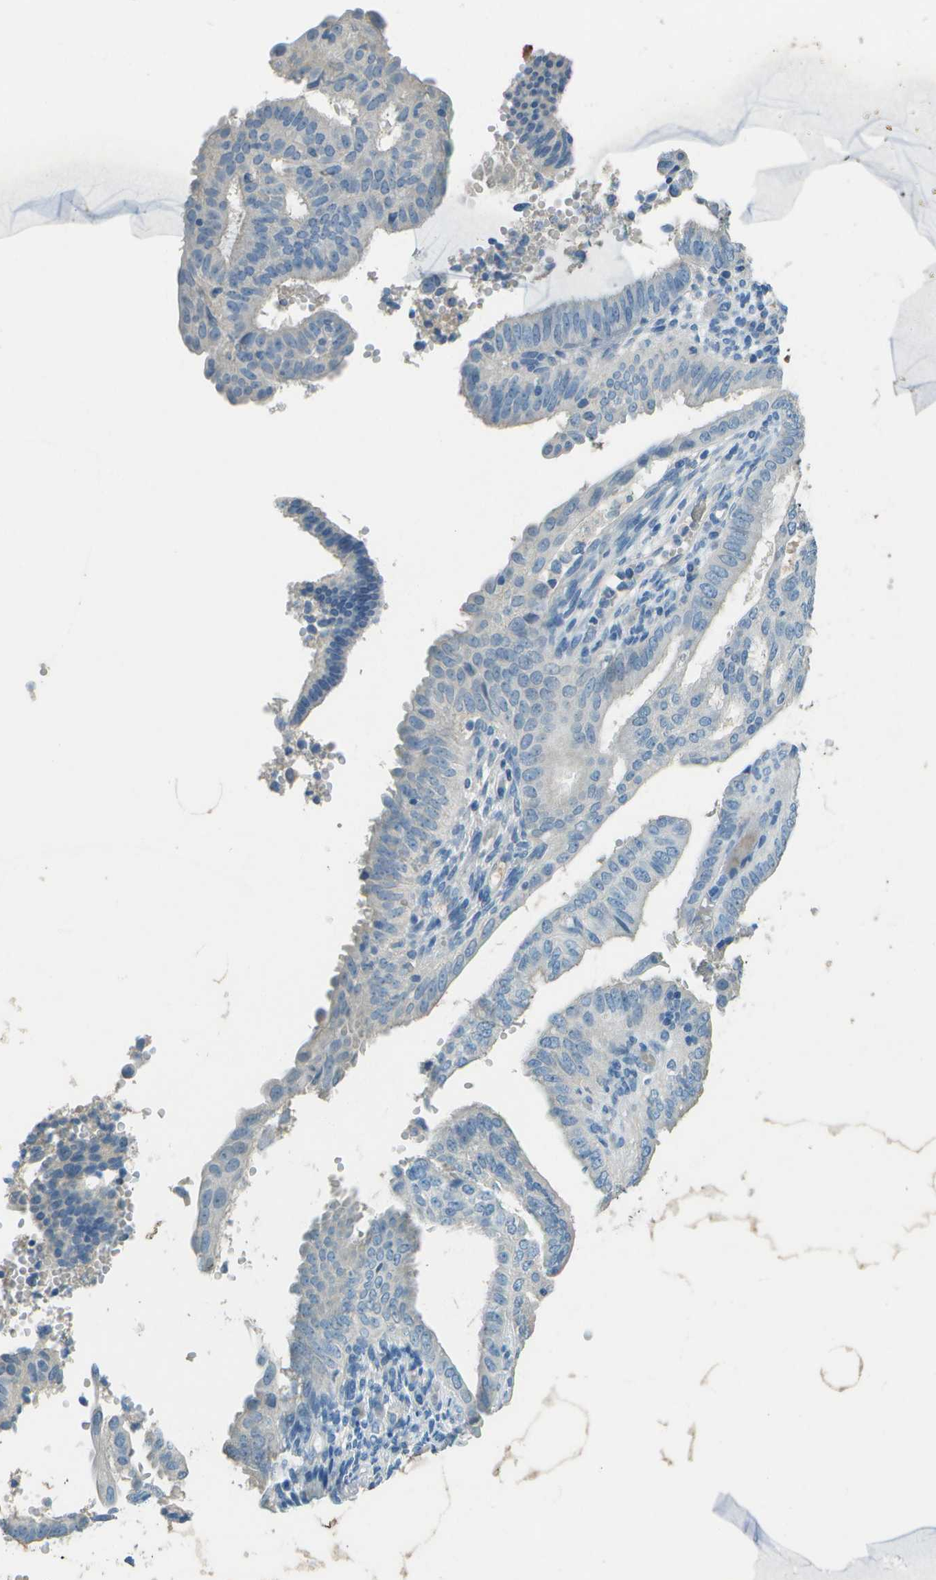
{"staining": {"intensity": "negative", "quantity": "none", "location": "none"}, "tissue": "endometrial cancer", "cell_type": "Tumor cells", "image_type": "cancer", "snomed": [{"axis": "morphology", "description": "Adenocarcinoma, NOS"}, {"axis": "topography", "description": "Endometrium"}], "caption": "Endometrial cancer was stained to show a protein in brown. There is no significant expression in tumor cells.", "gene": "LGI2", "patient": {"sex": "female", "age": 58}}